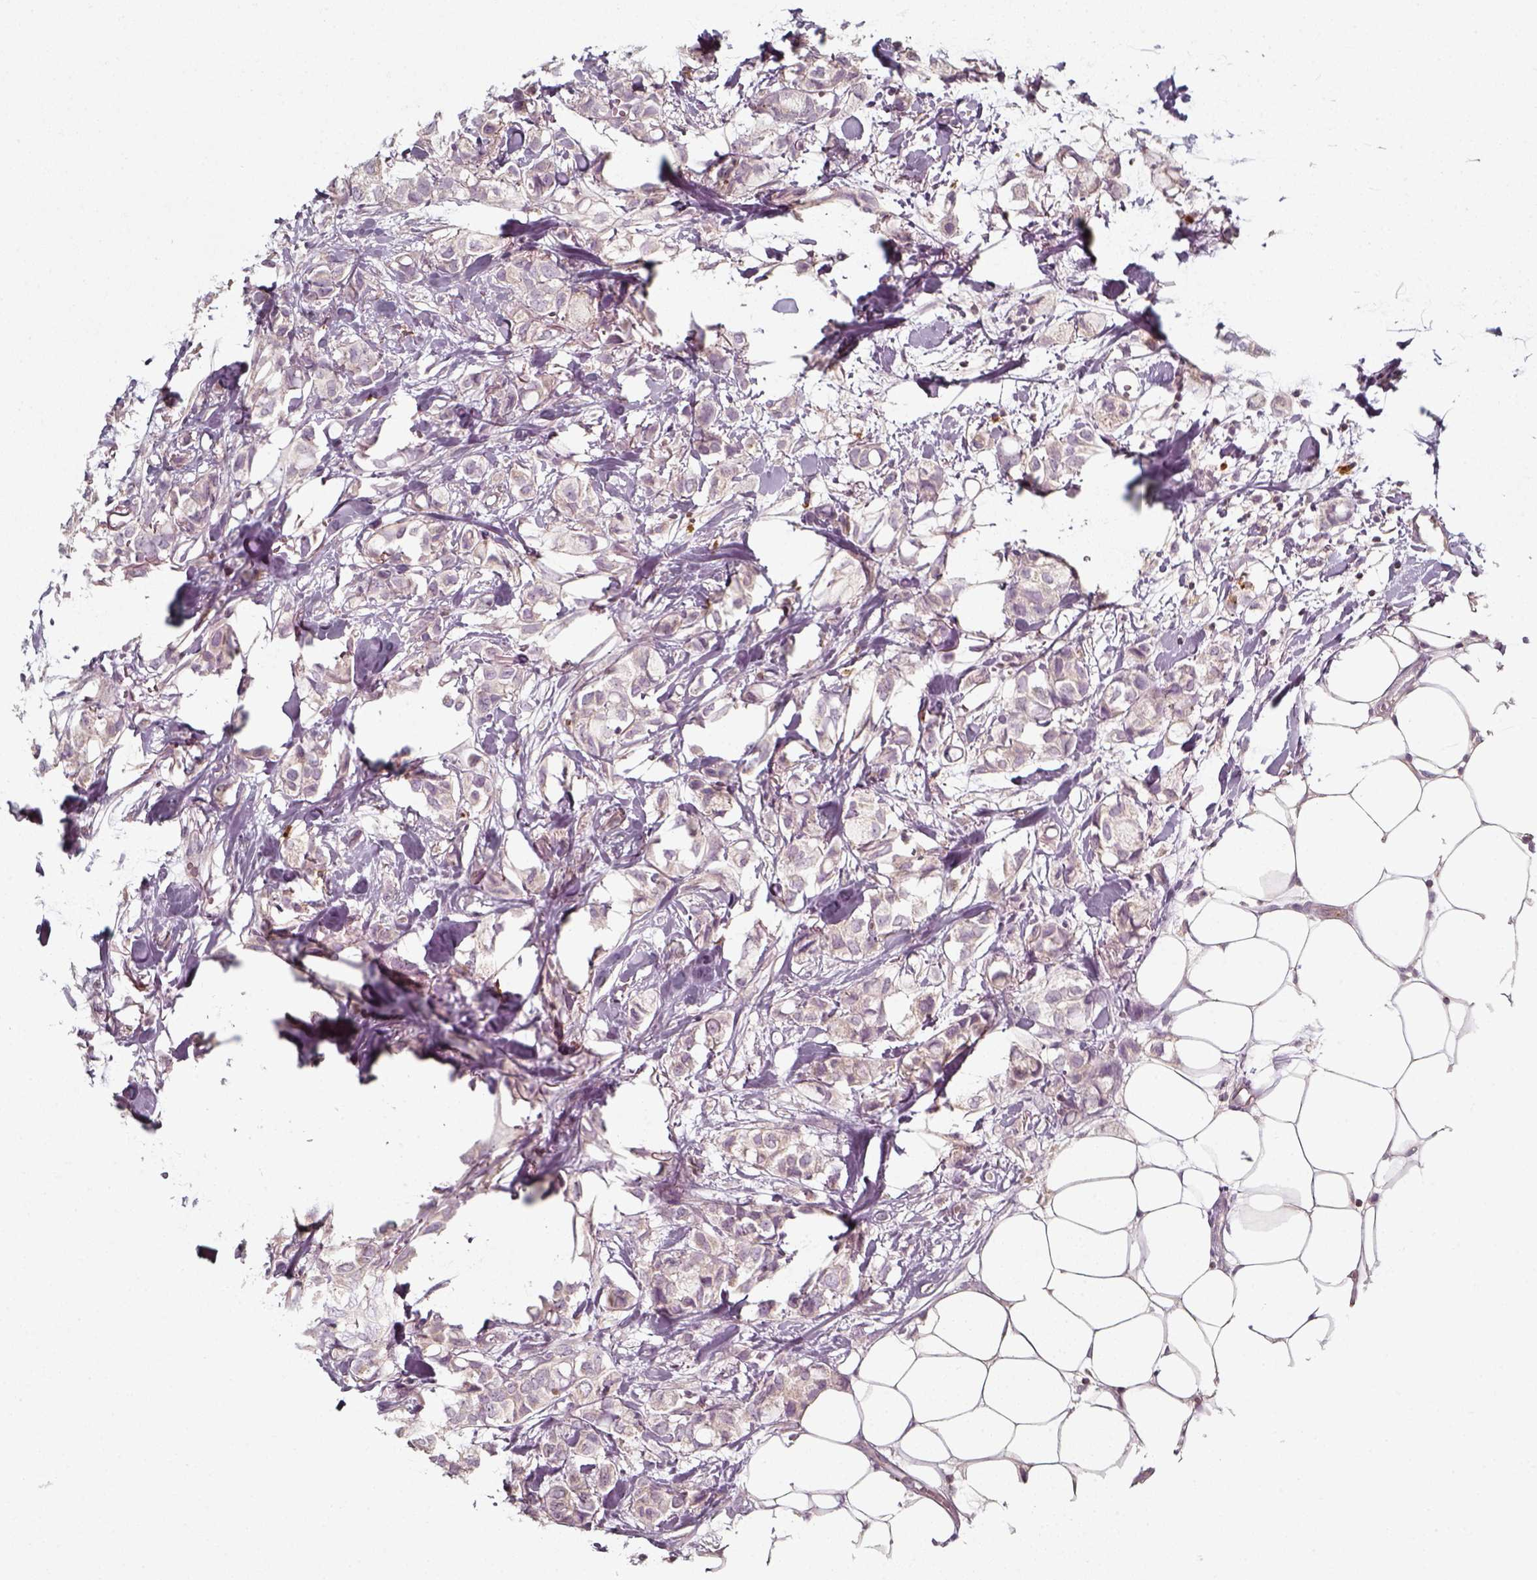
{"staining": {"intensity": "negative", "quantity": "none", "location": "none"}, "tissue": "breast cancer", "cell_type": "Tumor cells", "image_type": "cancer", "snomed": [{"axis": "morphology", "description": "Duct carcinoma"}, {"axis": "topography", "description": "Breast"}], "caption": "Tumor cells show no significant protein positivity in breast cancer (infiltrating ductal carcinoma).", "gene": "UNC13D", "patient": {"sex": "female", "age": 85}}